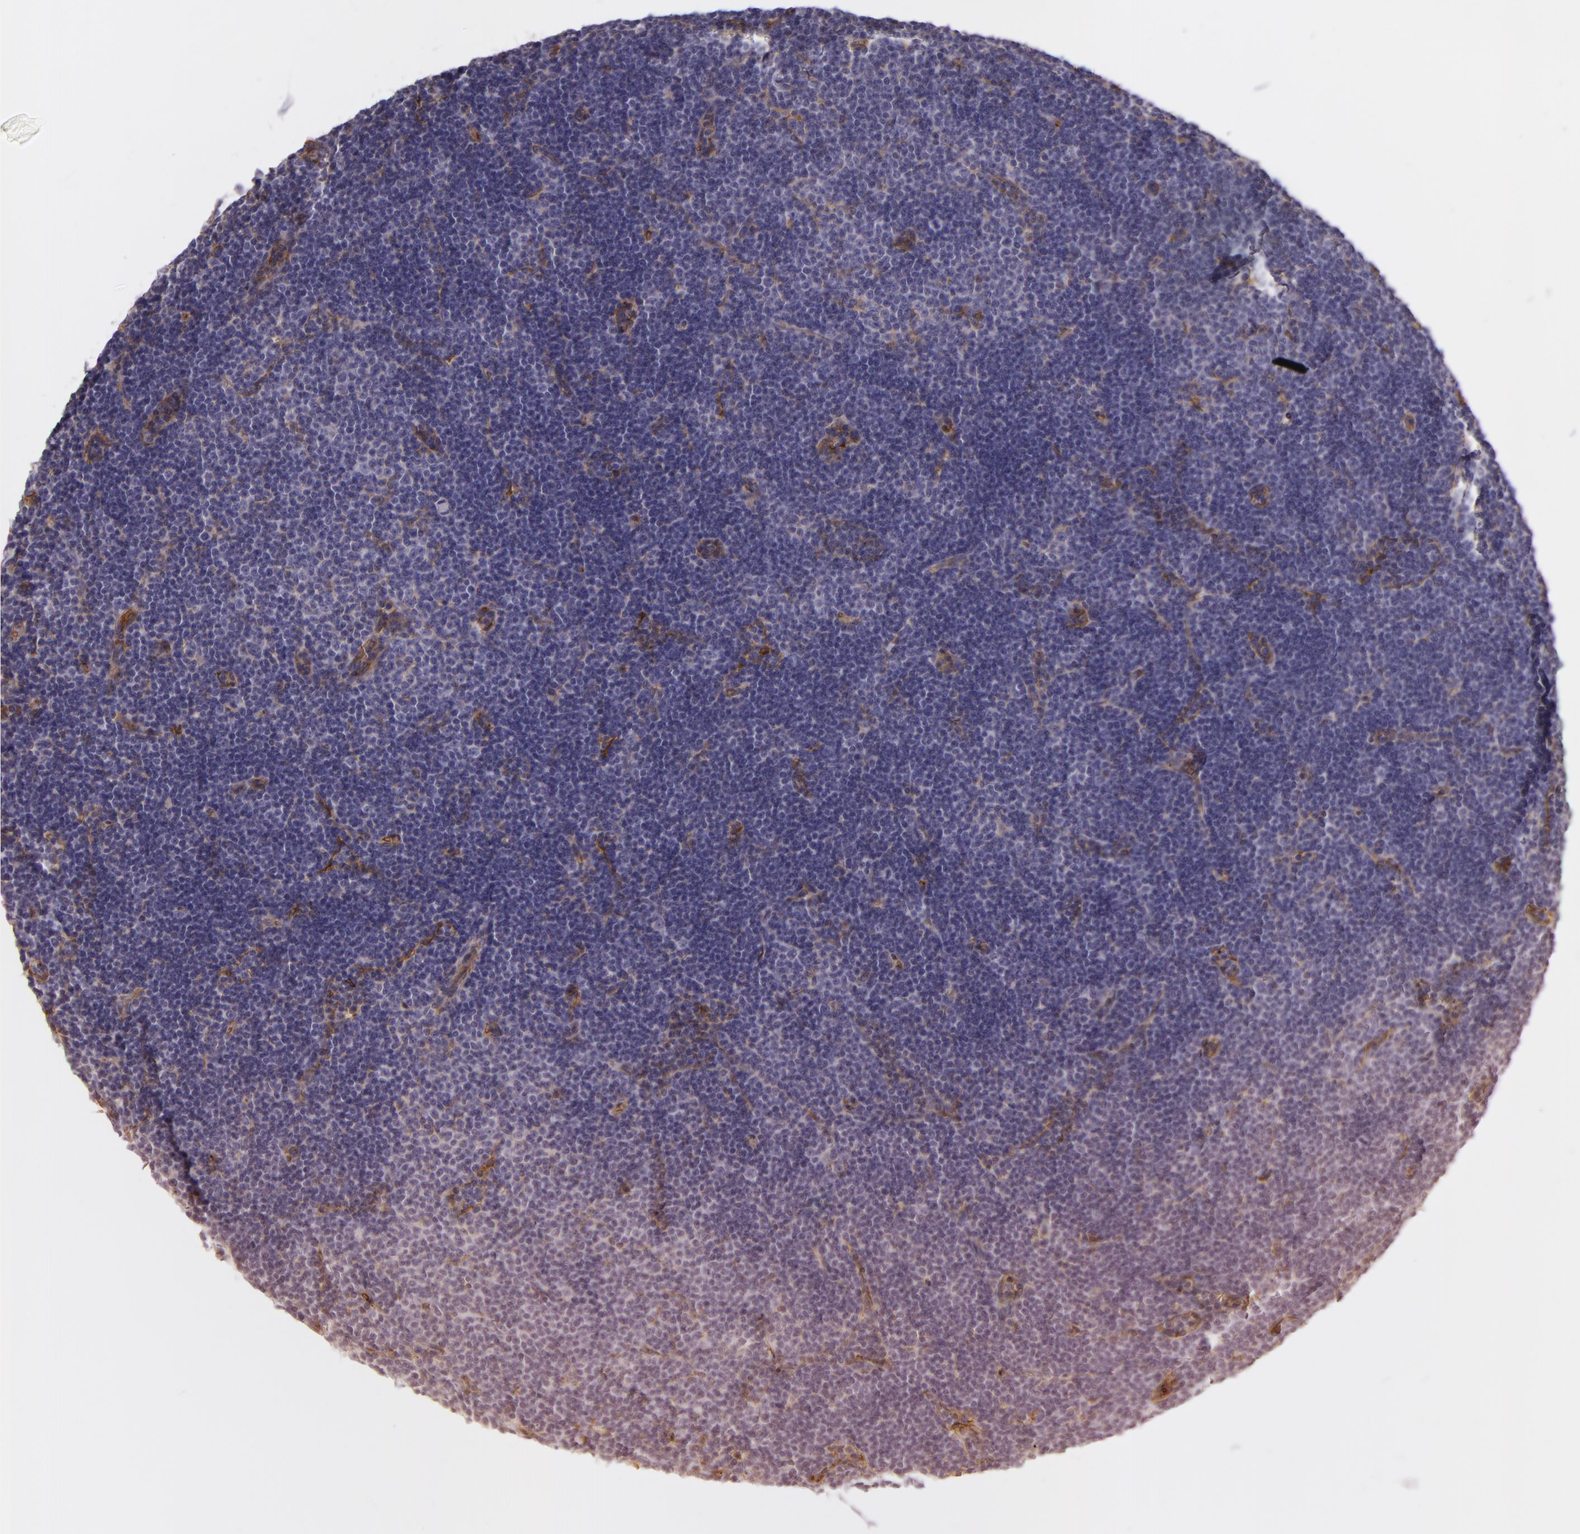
{"staining": {"intensity": "negative", "quantity": "none", "location": "none"}, "tissue": "lymphoma", "cell_type": "Tumor cells", "image_type": "cancer", "snomed": [{"axis": "morphology", "description": "Malignant lymphoma, non-Hodgkin's type, Low grade"}, {"axis": "topography", "description": "Lymph node"}], "caption": "Tumor cells are negative for protein expression in human lymphoma.", "gene": "CD59", "patient": {"sex": "male", "age": 57}}